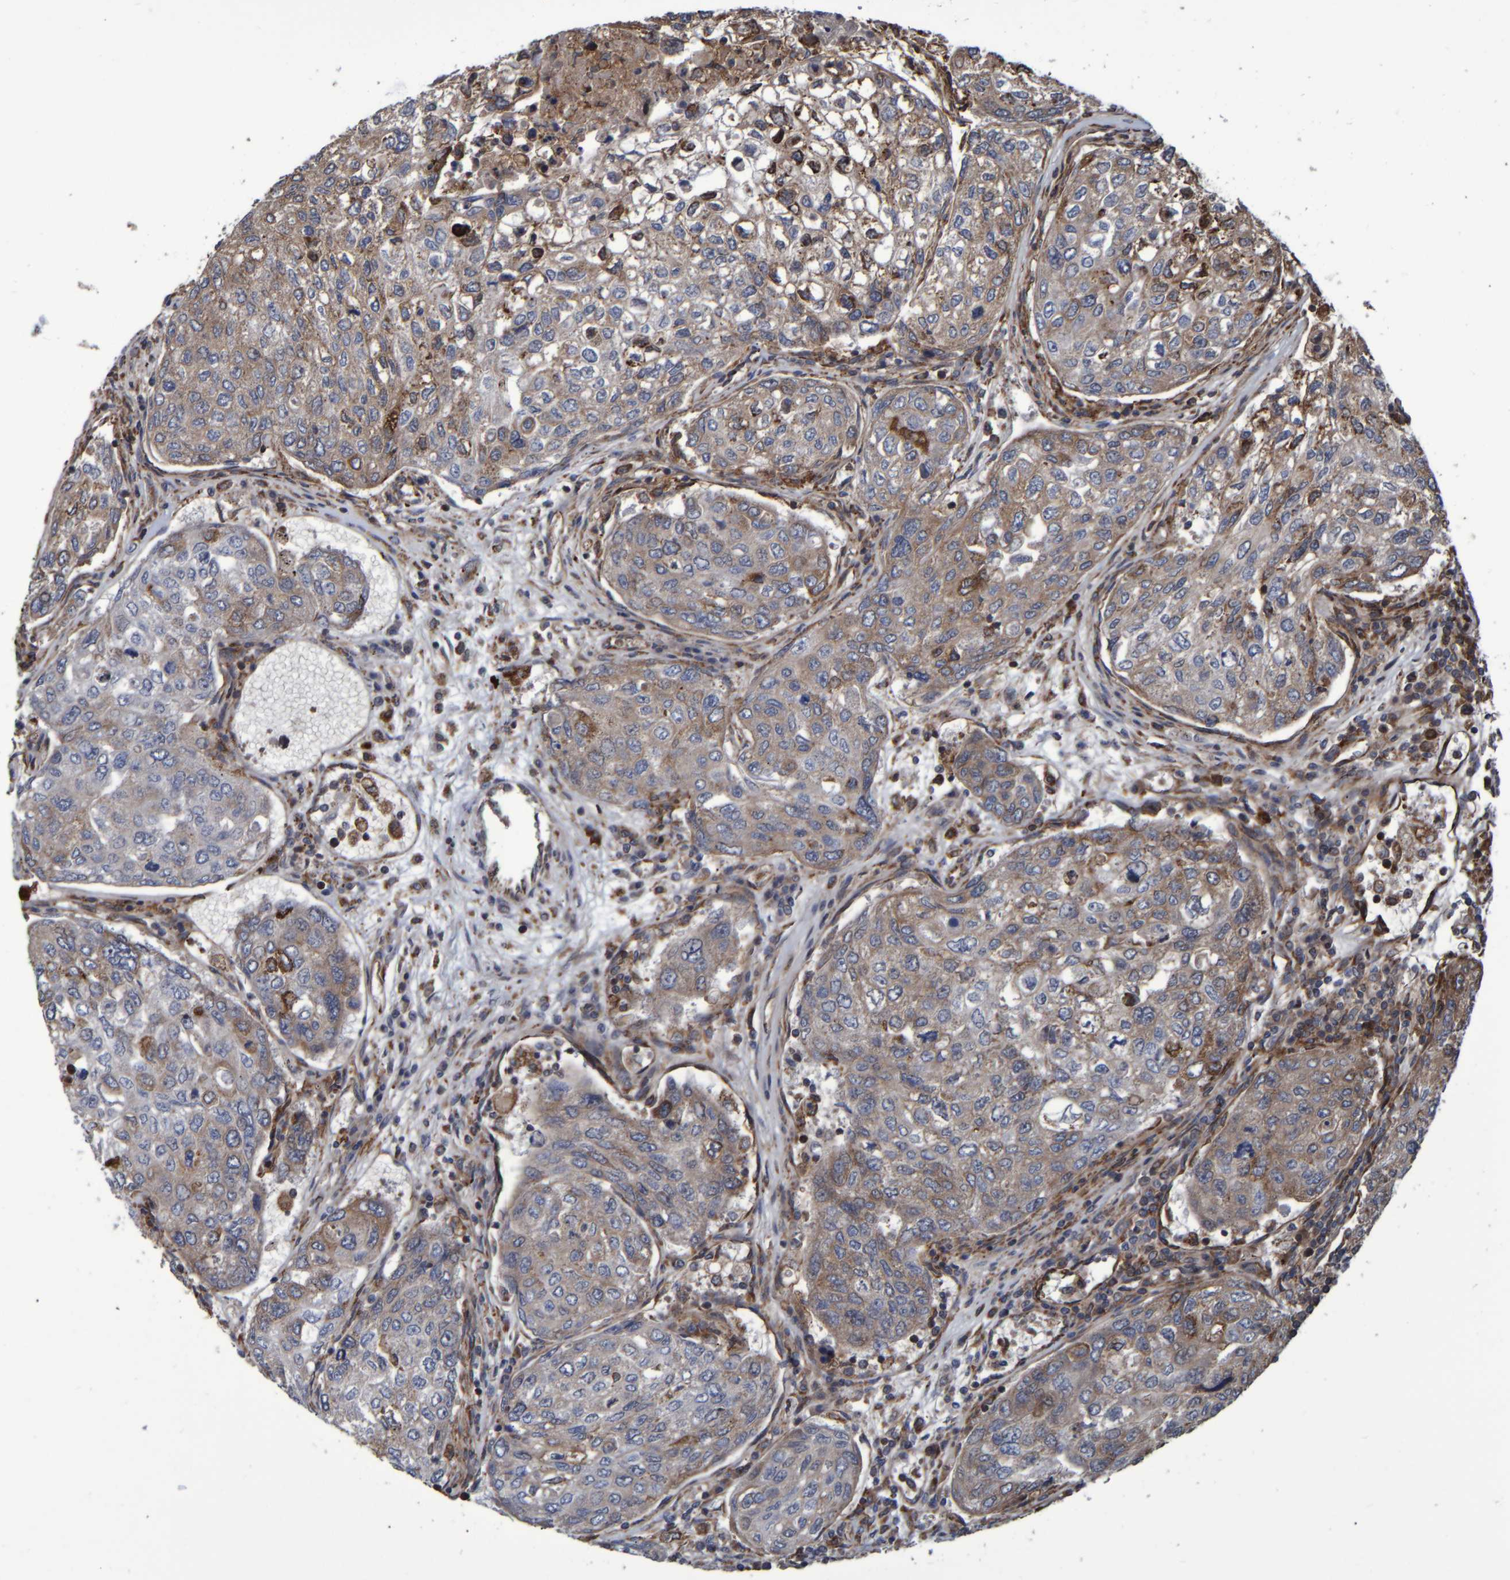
{"staining": {"intensity": "weak", "quantity": ">75%", "location": "cytoplasmic/membranous"}, "tissue": "urothelial cancer", "cell_type": "Tumor cells", "image_type": "cancer", "snomed": [{"axis": "morphology", "description": "Urothelial carcinoma, High grade"}, {"axis": "topography", "description": "Lymph node"}, {"axis": "topography", "description": "Urinary bladder"}], "caption": "Protein staining by IHC demonstrates weak cytoplasmic/membranous expression in about >75% of tumor cells in urothelial cancer.", "gene": "SPAG5", "patient": {"sex": "male", "age": 51}}